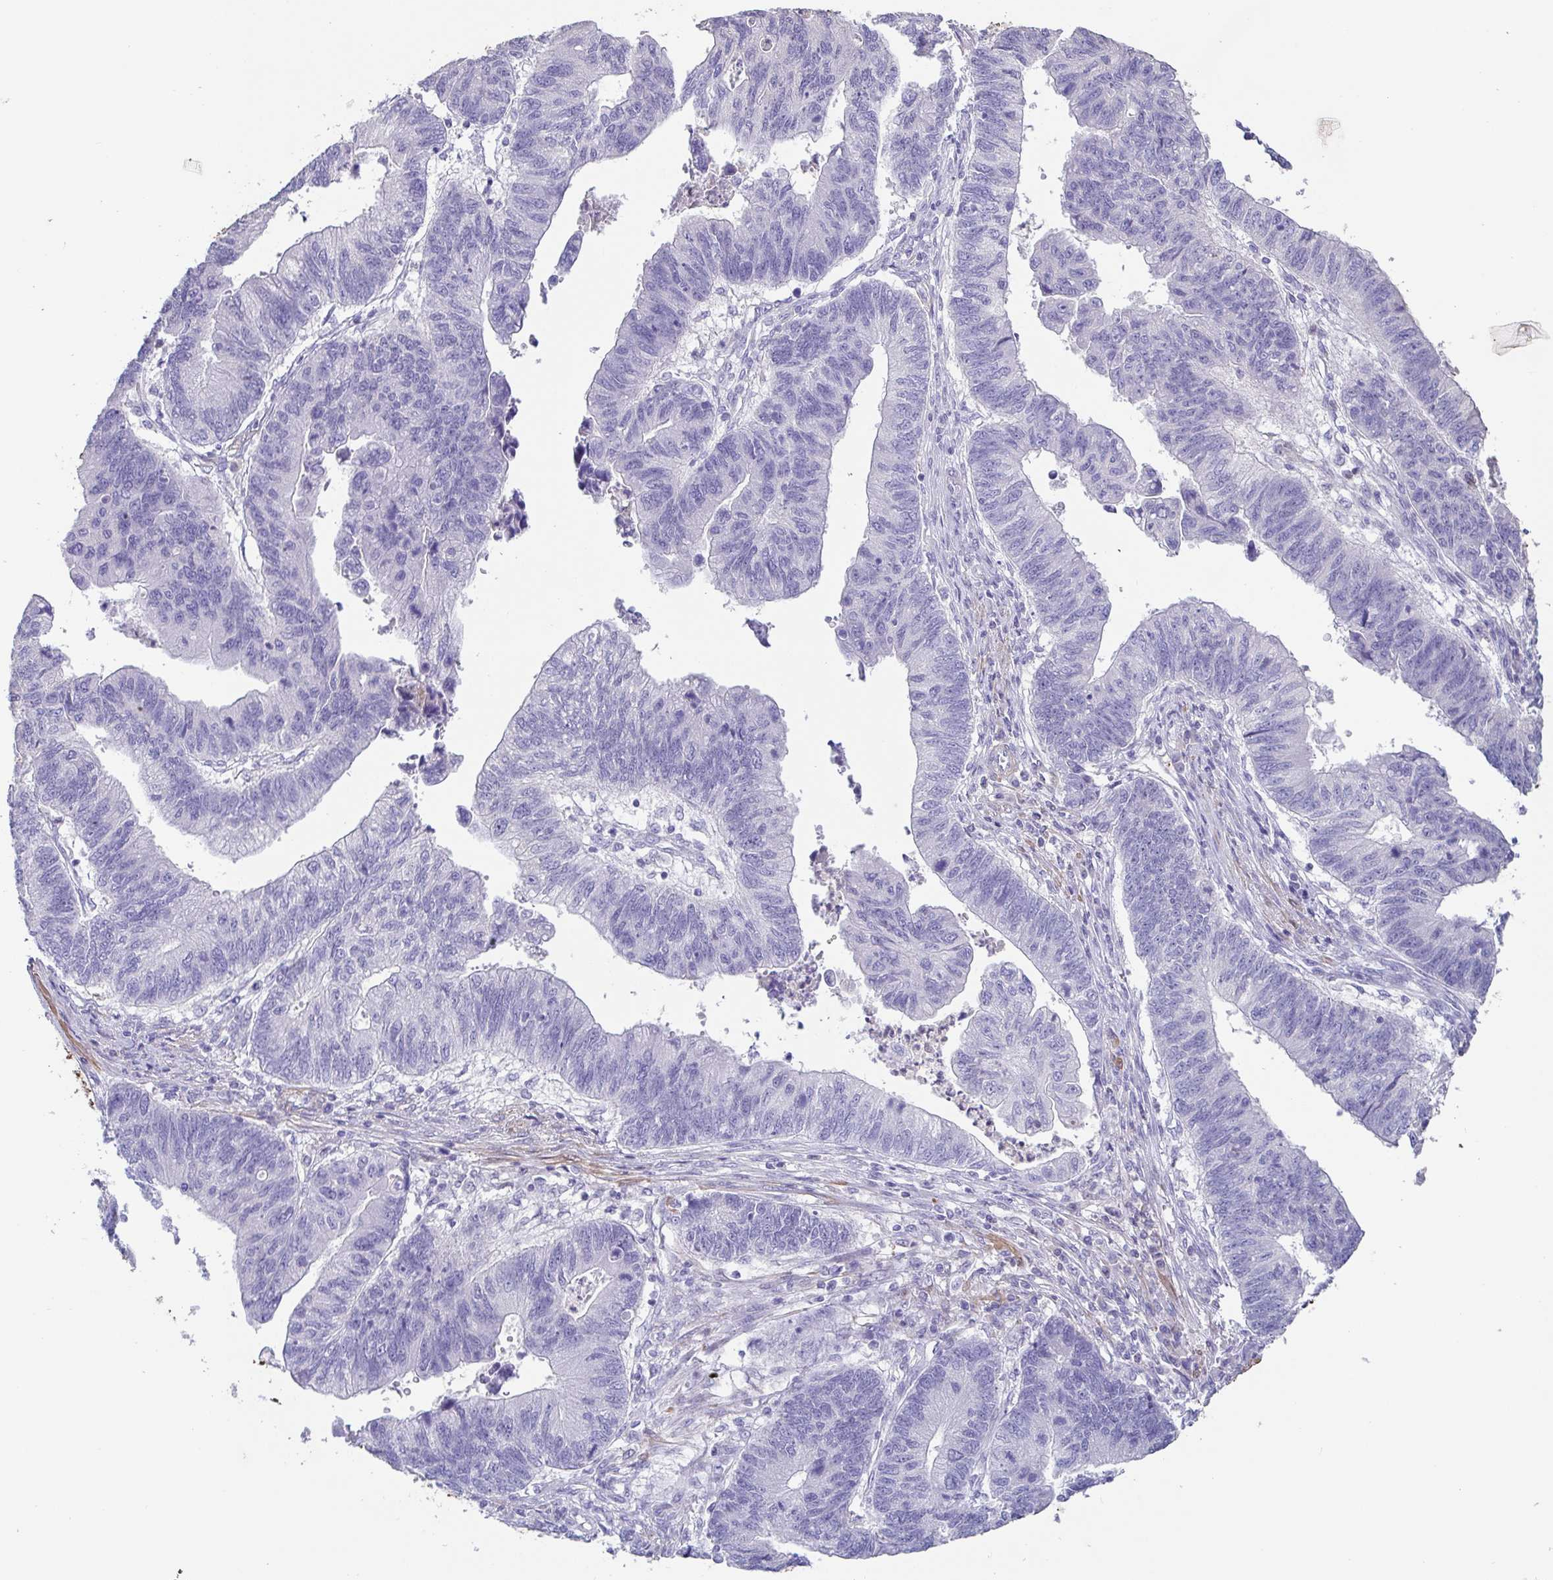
{"staining": {"intensity": "negative", "quantity": "none", "location": "none"}, "tissue": "stomach cancer", "cell_type": "Tumor cells", "image_type": "cancer", "snomed": [{"axis": "morphology", "description": "Adenocarcinoma, NOS"}, {"axis": "topography", "description": "Stomach"}], "caption": "IHC of stomach adenocarcinoma demonstrates no staining in tumor cells.", "gene": "PYGM", "patient": {"sex": "male", "age": 59}}